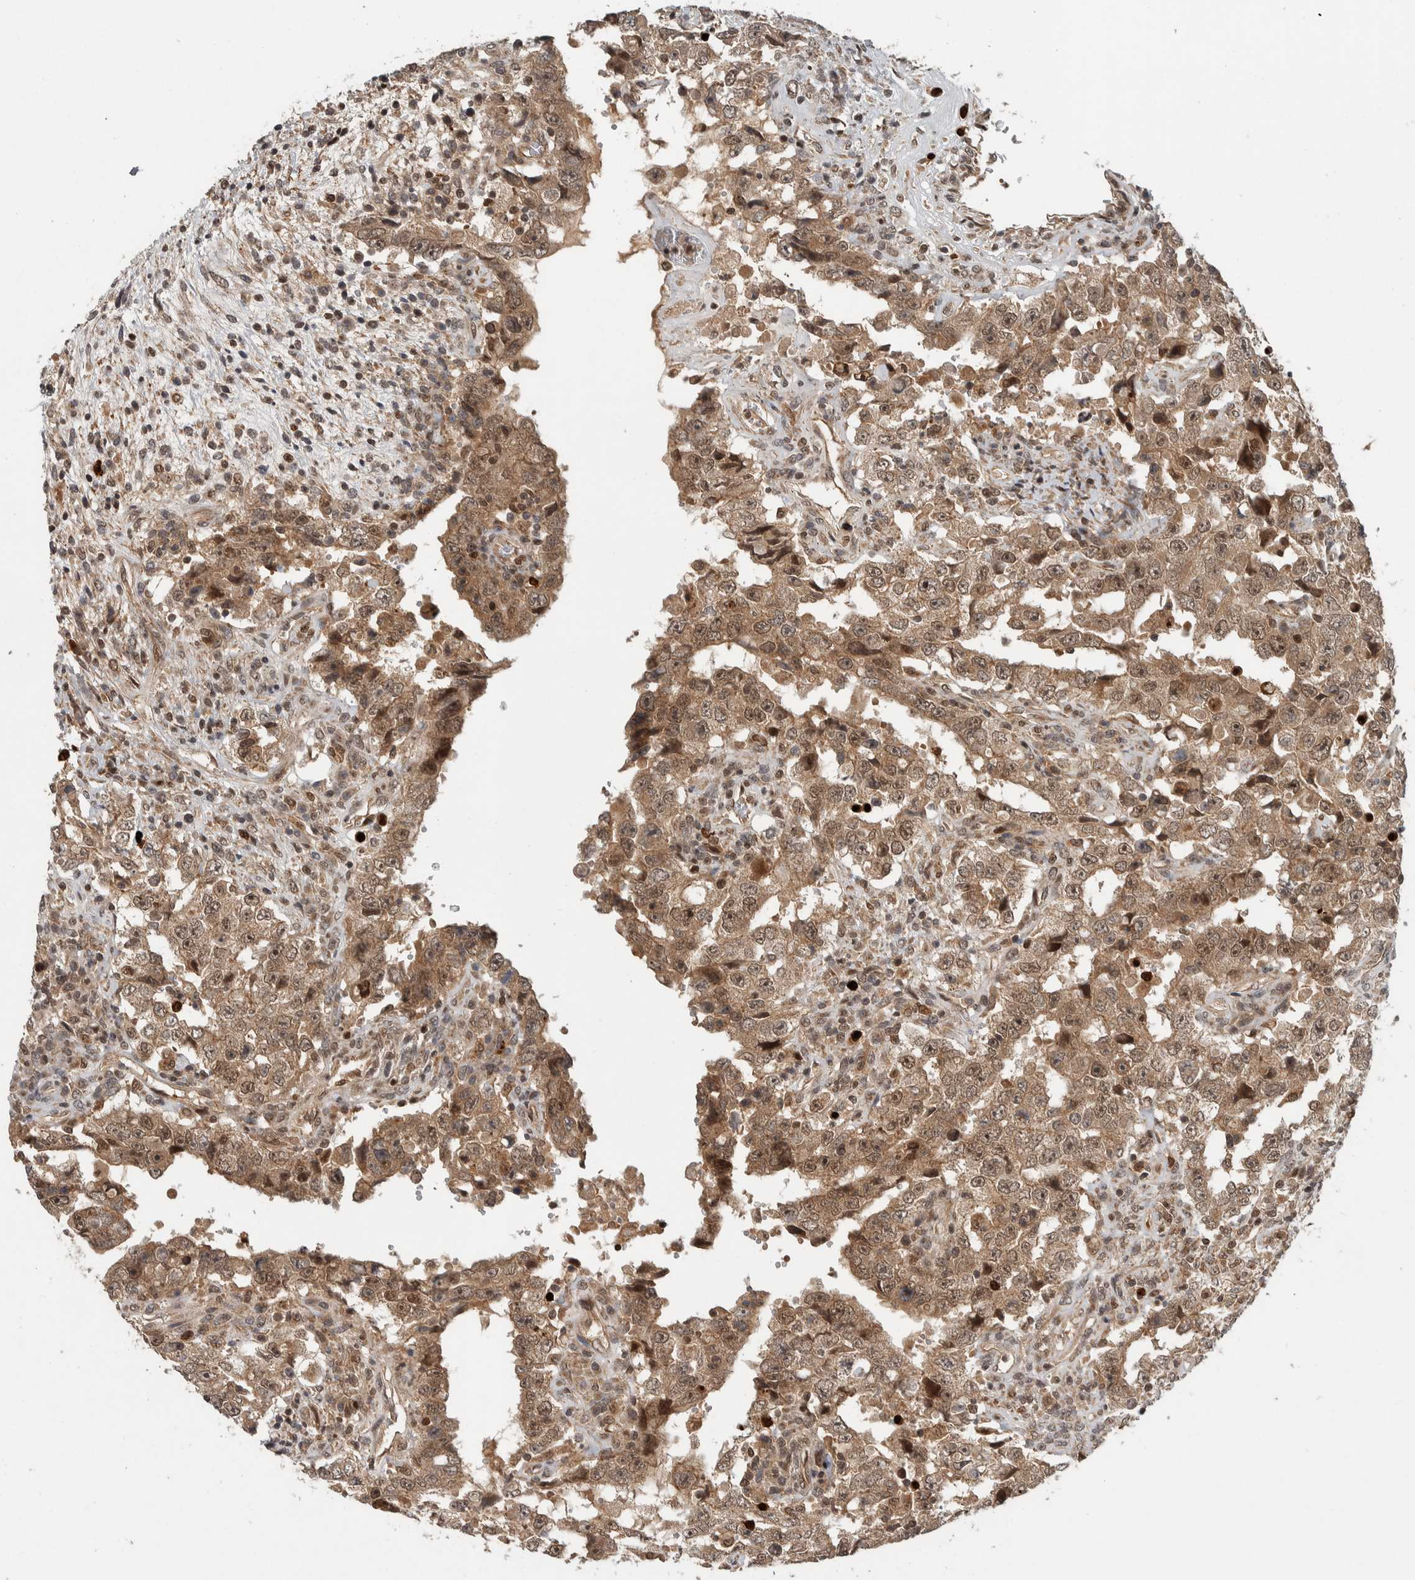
{"staining": {"intensity": "moderate", "quantity": ">75%", "location": "cytoplasmic/membranous,nuclear"}, "tissue": "testis cancer", "cell_type": "Tumor cells", "image_type": "cancer", "snomed": [{"axis": "morphology", "description": "Carcinoma, Embryonal, NOS"}, {"axis": "topography", "description": "Testis"}], "caption": "This photomicrograph displays IHC staining of human testis embryonal carcinoma, with medium moderate cytoplasmic/membranous and nuclear staining in about >75% of tumor cells.", "gene": "RPS6KA4", "patient": {"sex": "male", "age": 26}}